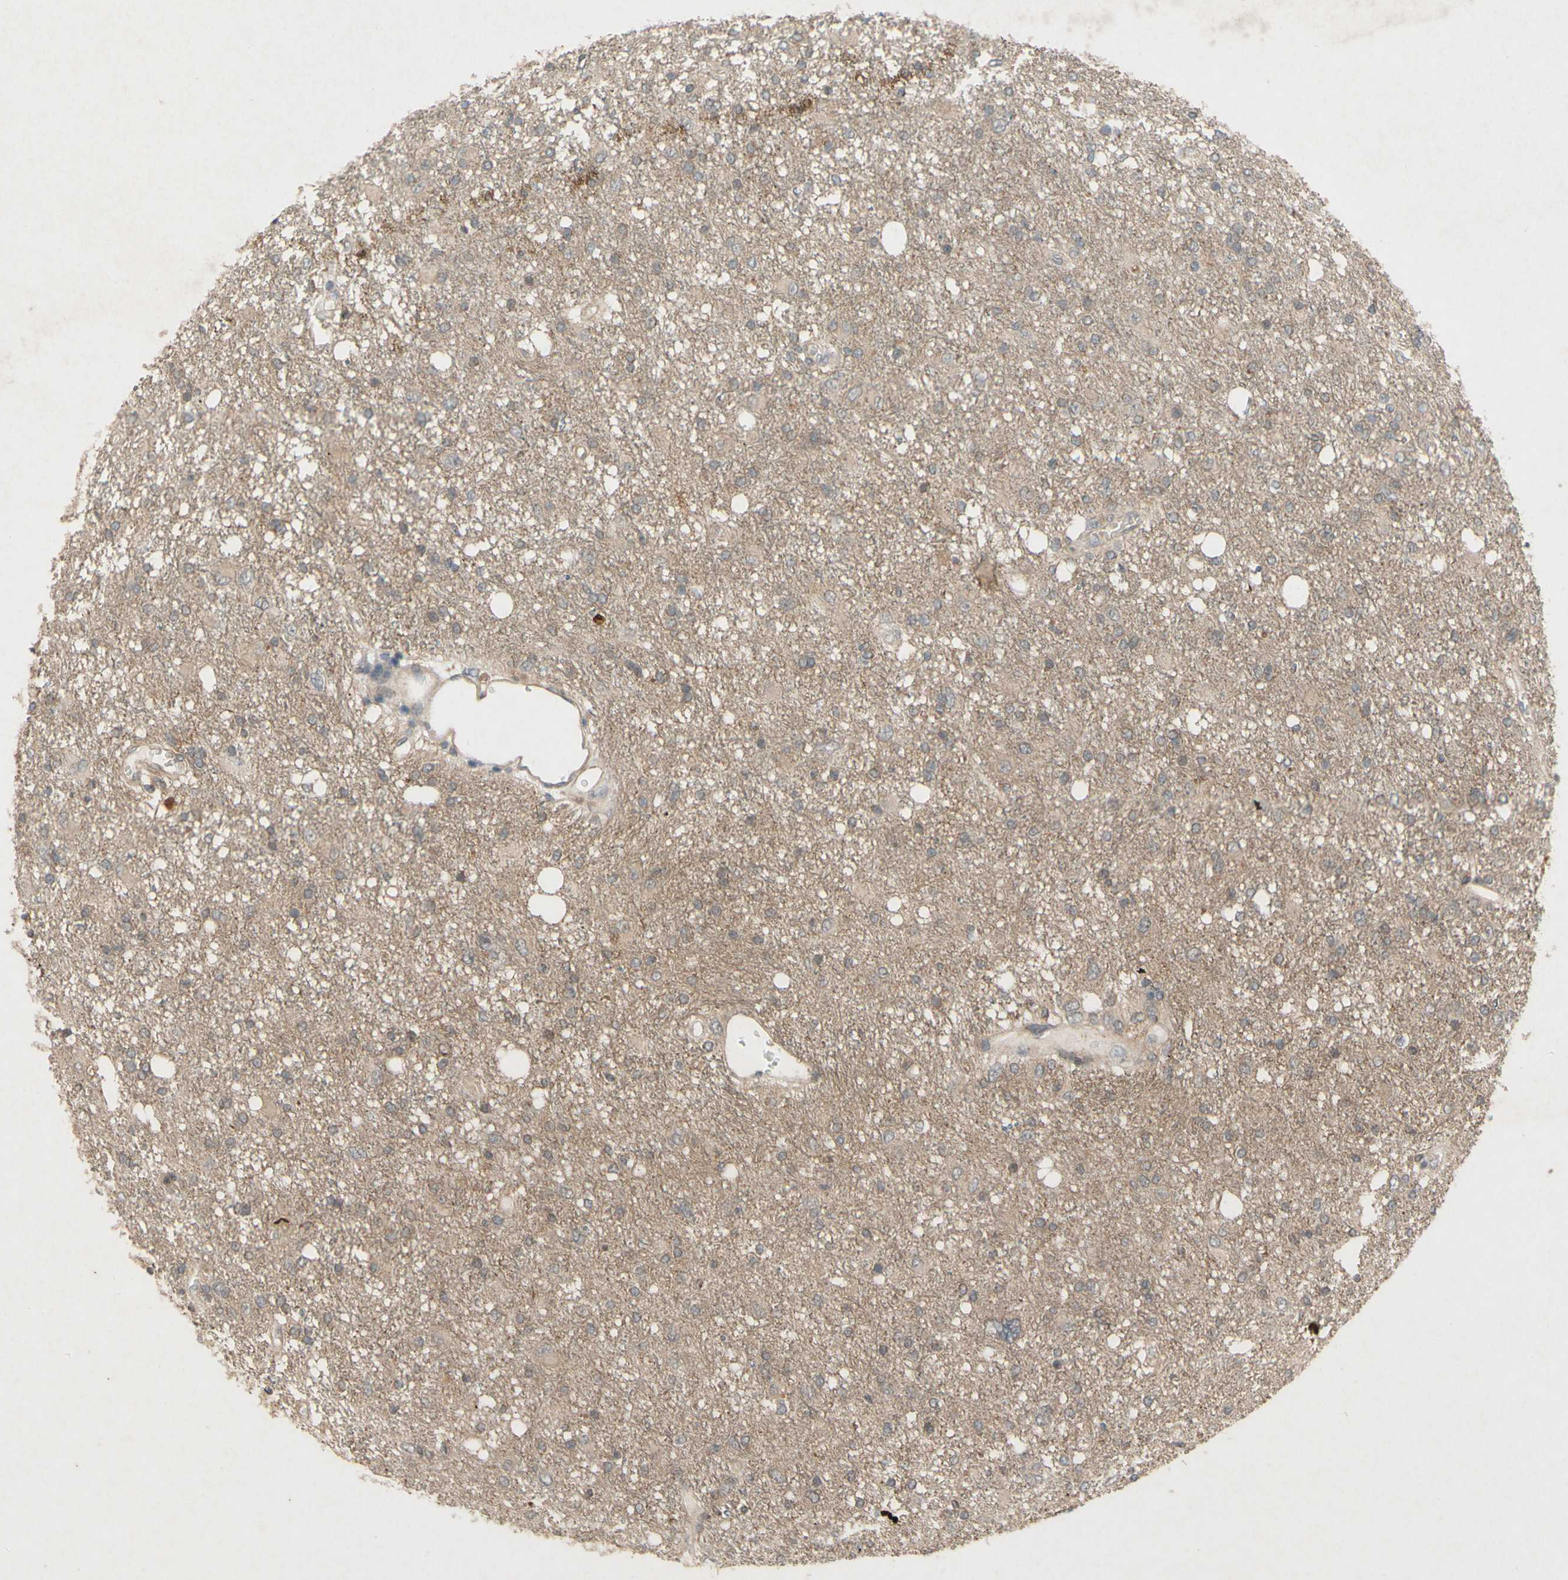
{"staining": {"intensity": "moderate", "quantity": "25%-75%", "location": "cytoplasmic/membranous"}, "tissue": "glioma", "cell_type": "Tumor cells", "image_type": "cancer", "snomed": [{"axis": "morphology", "description": "Glioma, malignant, High grade"}, {"axis": "topography", "description": "Brain"}], "caption": "Glioma stained with a protein marker displays moderate staining in tumor cells.", "gene": "ATP6V1F", "patient": {"sex": "female", "age": 59}}